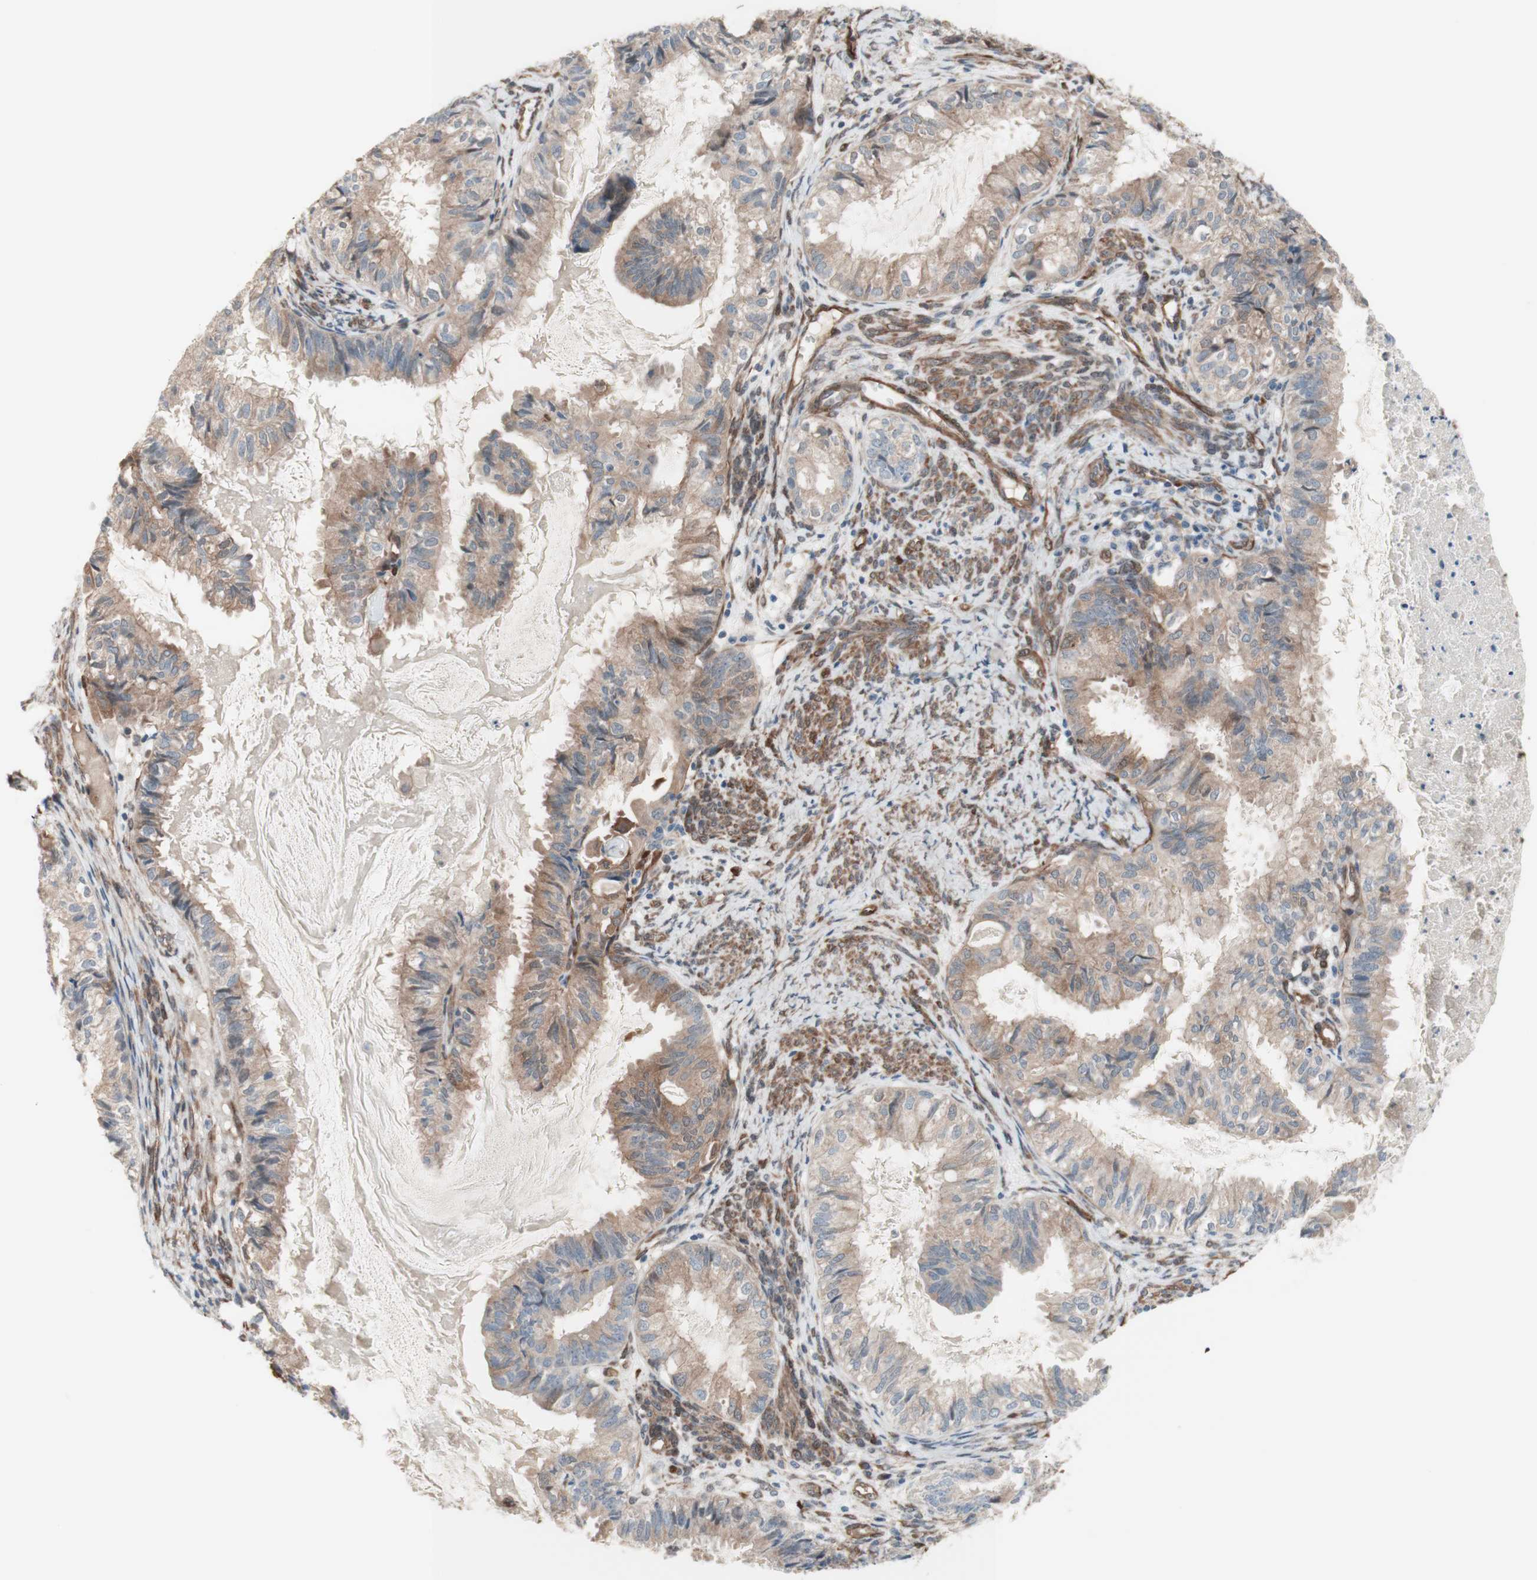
{"staining": {"intensity": "weak", "quantity": ">75%", "location": "cytoplasmic/membranous"}, "tissue": "cervical cancer", "cell_type": "Tumor cells", "image_type": "cancer", "snomed": [{"axis": "morphology", "description": "Normal tissue, NOS"}, {"axis": "morphology", "description": "Adenocarcinoma, NOS"}, {"axis": "topography", "description": "Cervix"}, {"axis": "topography", "description": "Endometrium"}], "caption": "About >75% of tumor cells in adenocarcinoma (cervical) exhibit weak cytoplasmic/membranous protein staining as visualized by brown immunohistochemical staining.", "gene": "CNN3", "patient": {"sex": "female", "age": 86}}